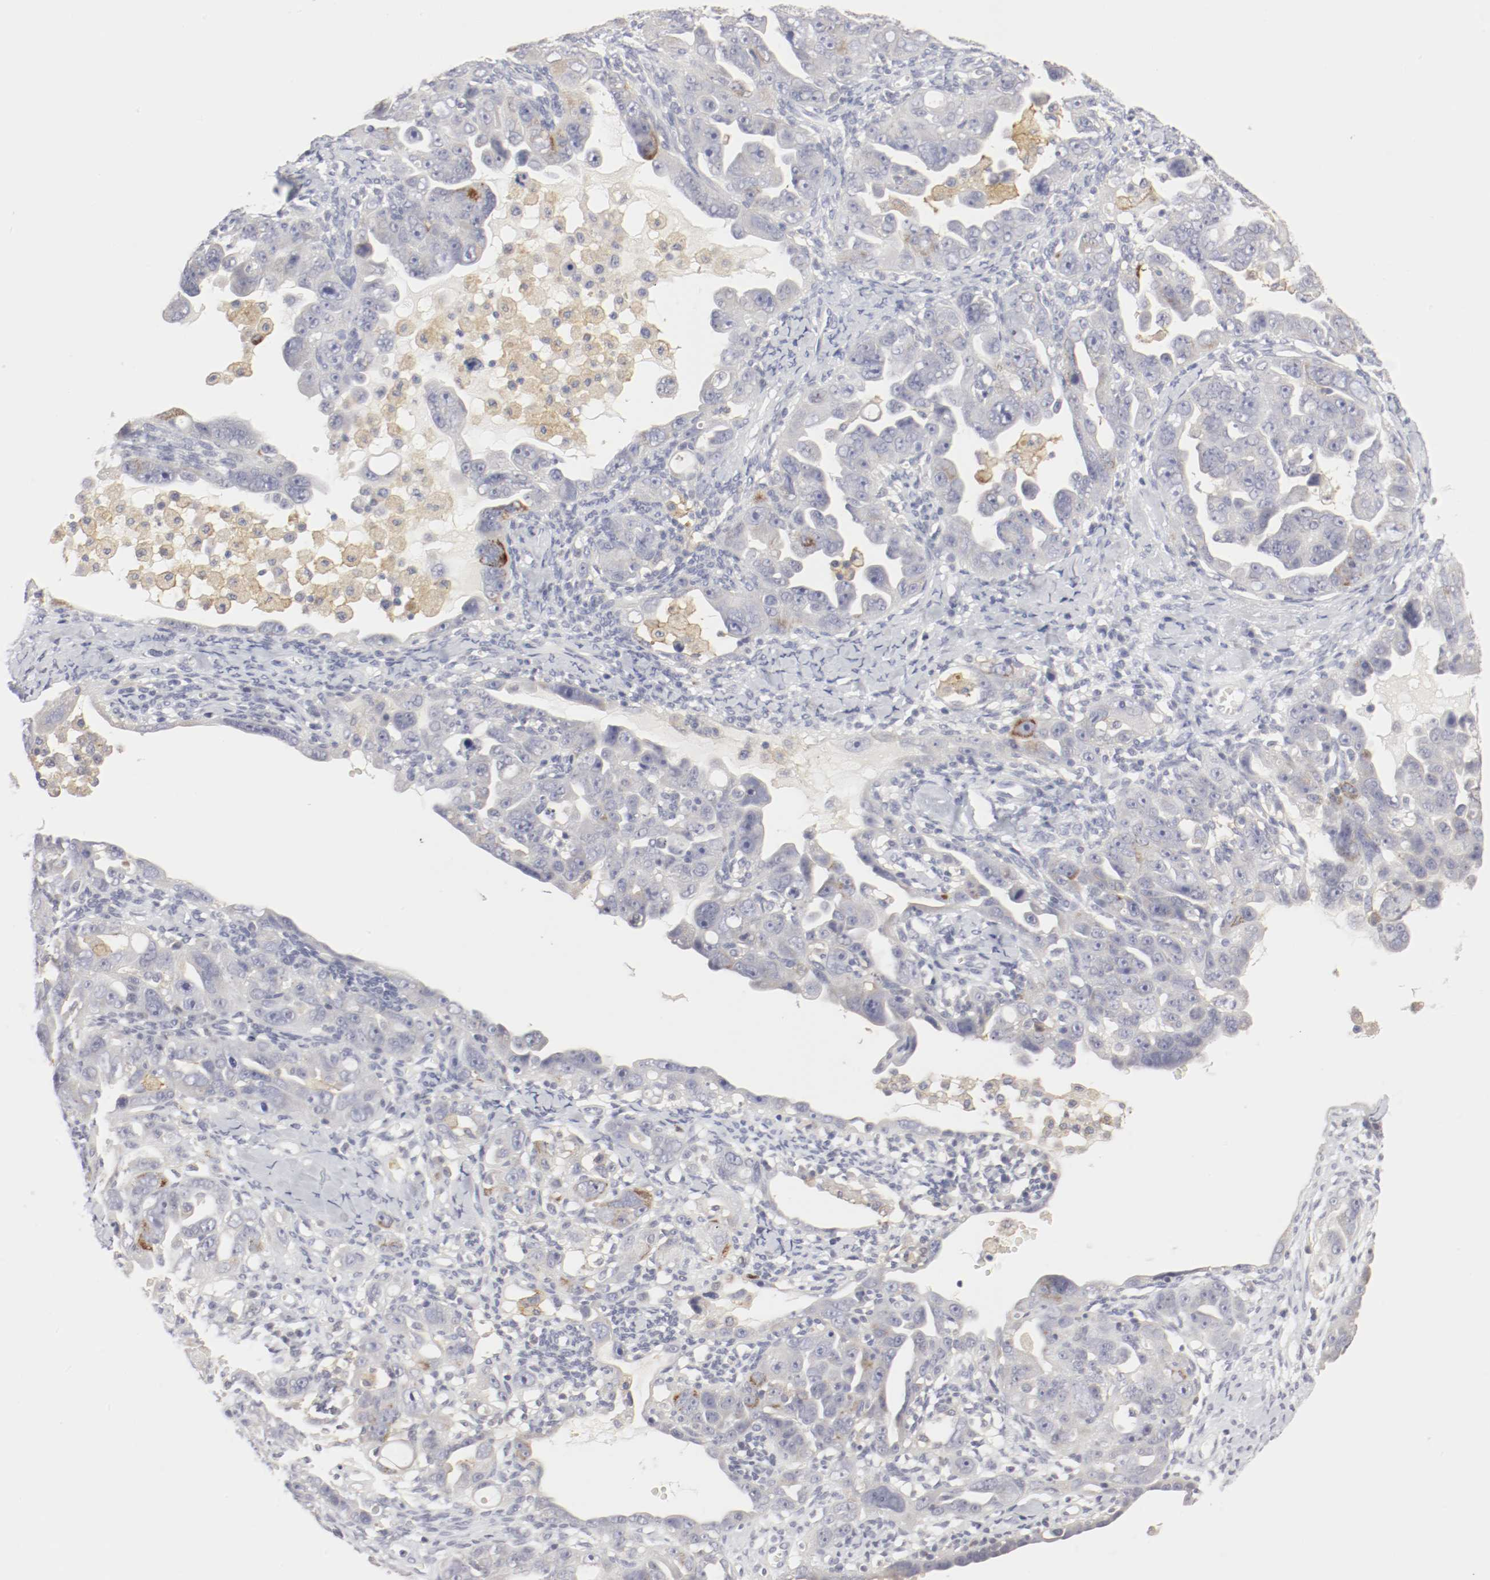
{"staining": {"intensity": "moderate", "quantity": "<25%", "location": "cytoplasmic/membranous"}, "tissue": "ovarian cancer", "cell_type": "Tumor cells", "image_type": "cancer", "snomed": [{"axis": "morphology", "description": "Cystadenocarcinoma, serous, NOS"}, {"axis": "topography", "description": "Ovary"}], "caption": "Immunohistochemical staining of human ovarian cancer (serous cystadenocarcinoma) exhibits moderate cytoplasmic/membranous protein expression in approximately <25% of tumor cells. The staining is performed using DAB (3,3'-diaminobenzidine) brown chromogen to label protein expression. The nuclei are counter-stained blue using hematoxylin.", "gene": "ITGAX", "patient": {"sex": "female", "age": 66}}